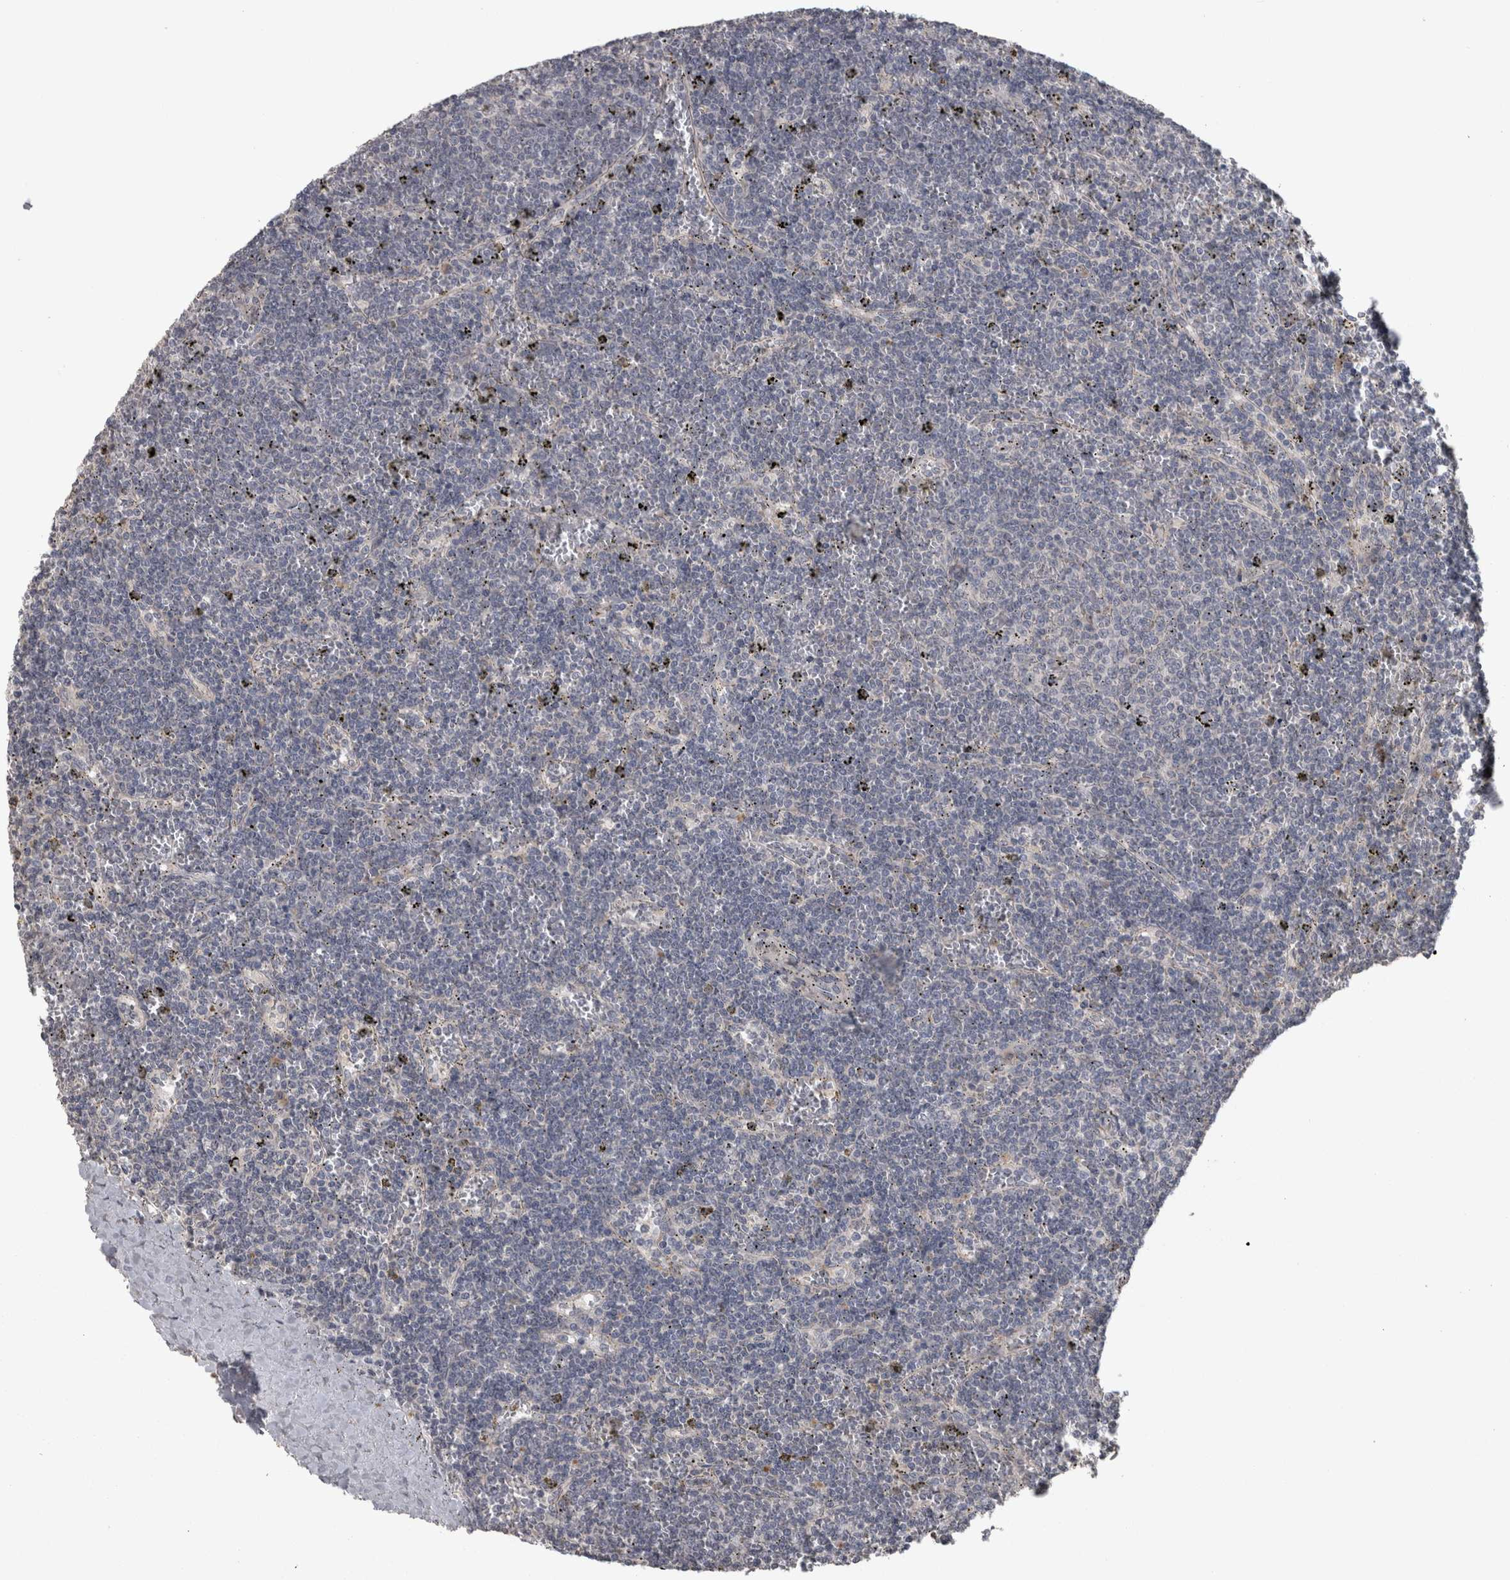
{"staining": {"intensity": "negative", "quantity": "none", "location": "none"}, "tissue": "lymphoma", "cell_type": "Tumor cells", "image_type": "cancer", "snomed": [{"axis": "morphology", "description": "Malignant lymphoma, non-Hodgkin's type, Low grade"}, {"axis": "topography", "description": "Spleen"}], "caption": "Immunohistochemical staining of human lymphoma reveals no significant staining in tumor cells.", "gene": "RAB29", "patient": {"sex": "female", "age": 50}}